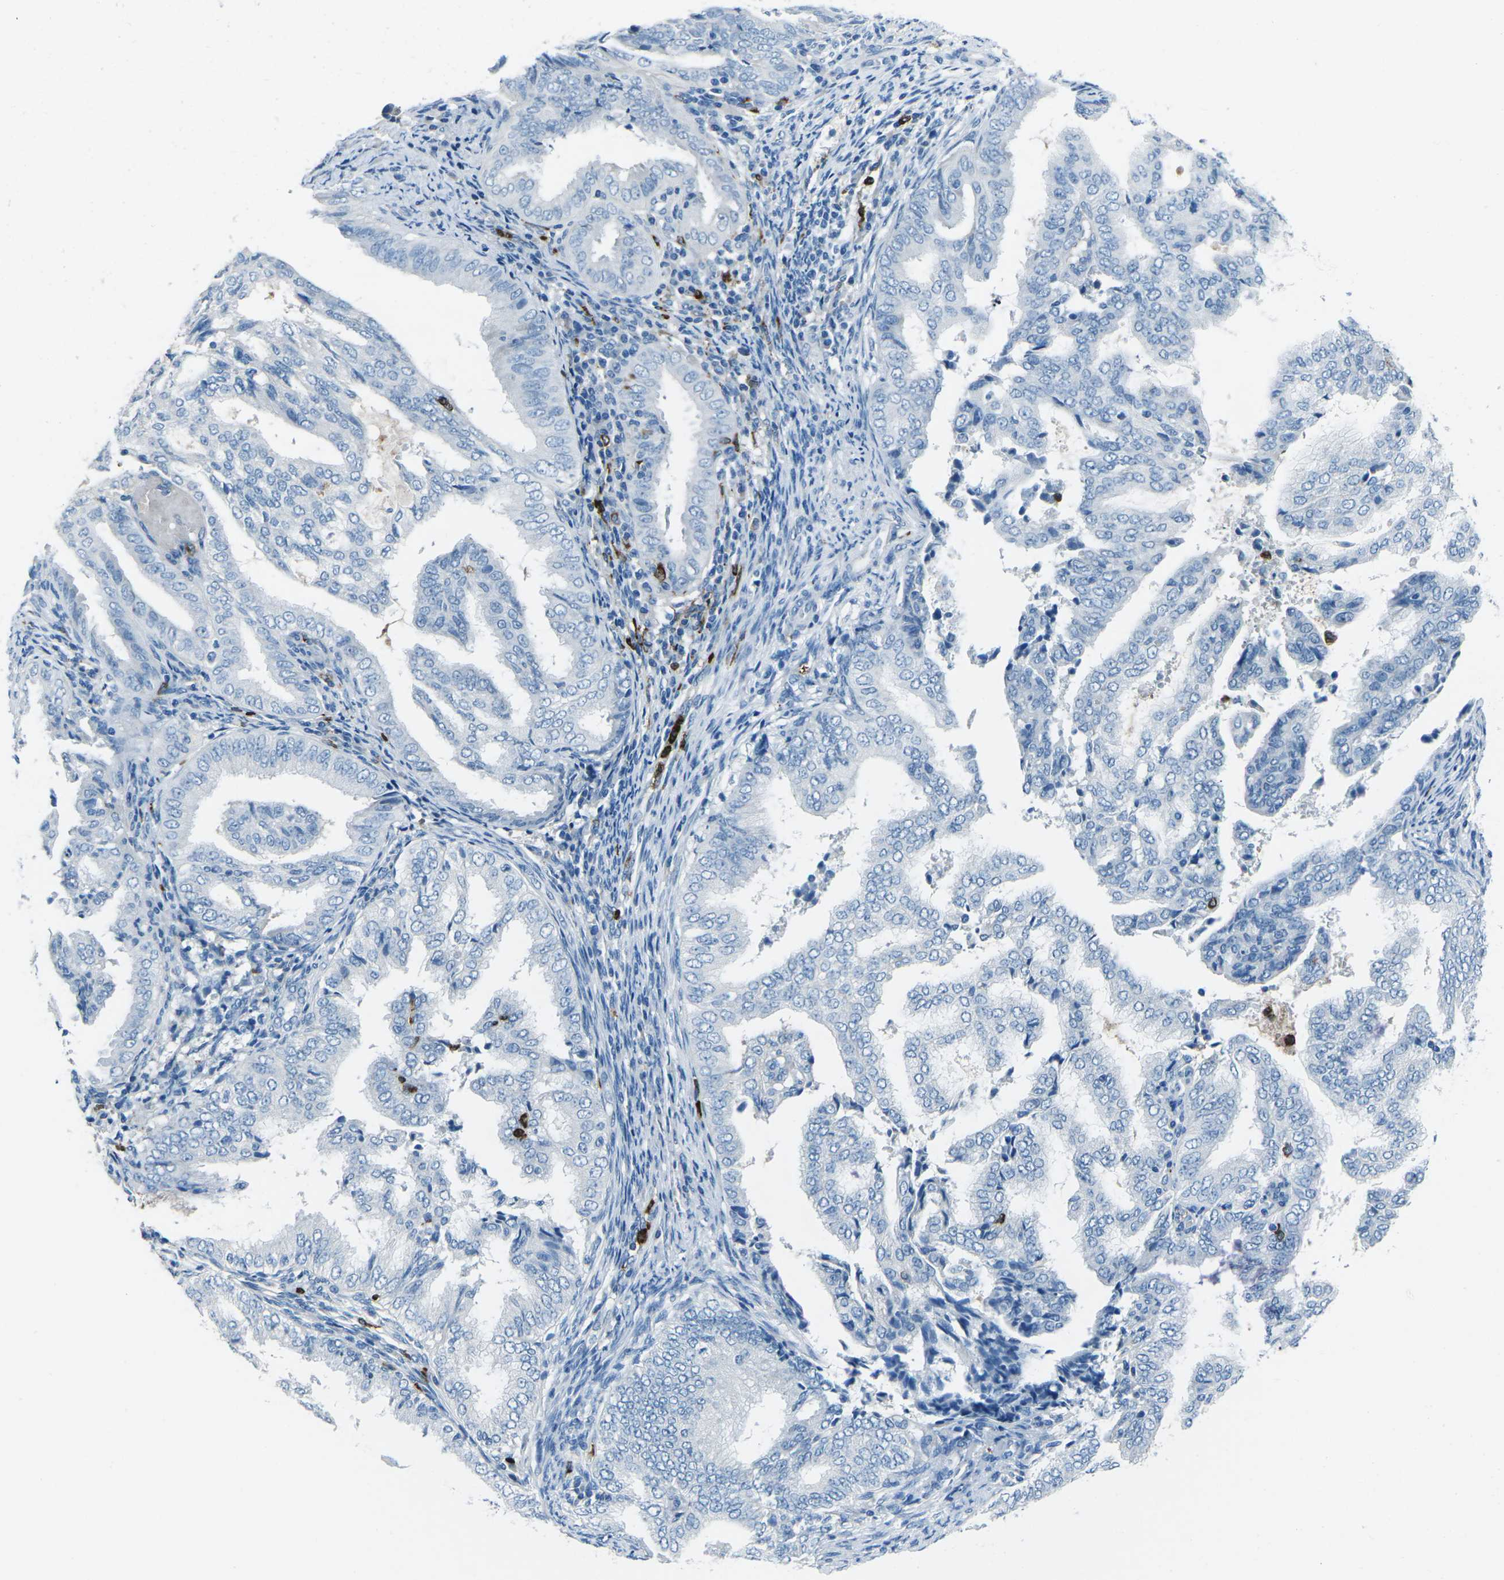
{"staining": {"intensity": "negative", "quantity": "none", "location": "none"}, "tissue": "endometrial cancer", "cell_type": "Tumor cells", "image_type": "cancer", "snomed": [{"axis": "morphology", "description": "Adenocarcinoma, NOS"}, {"axis": "topography", "description": "Endometrium"}], "caption": "Endometrial adenocarcinoma was stained to show a protein in brown. There is no significant staining in tumor cells.", "gene": "FCN1", "patient": {"sex": "female", "age": 58}}